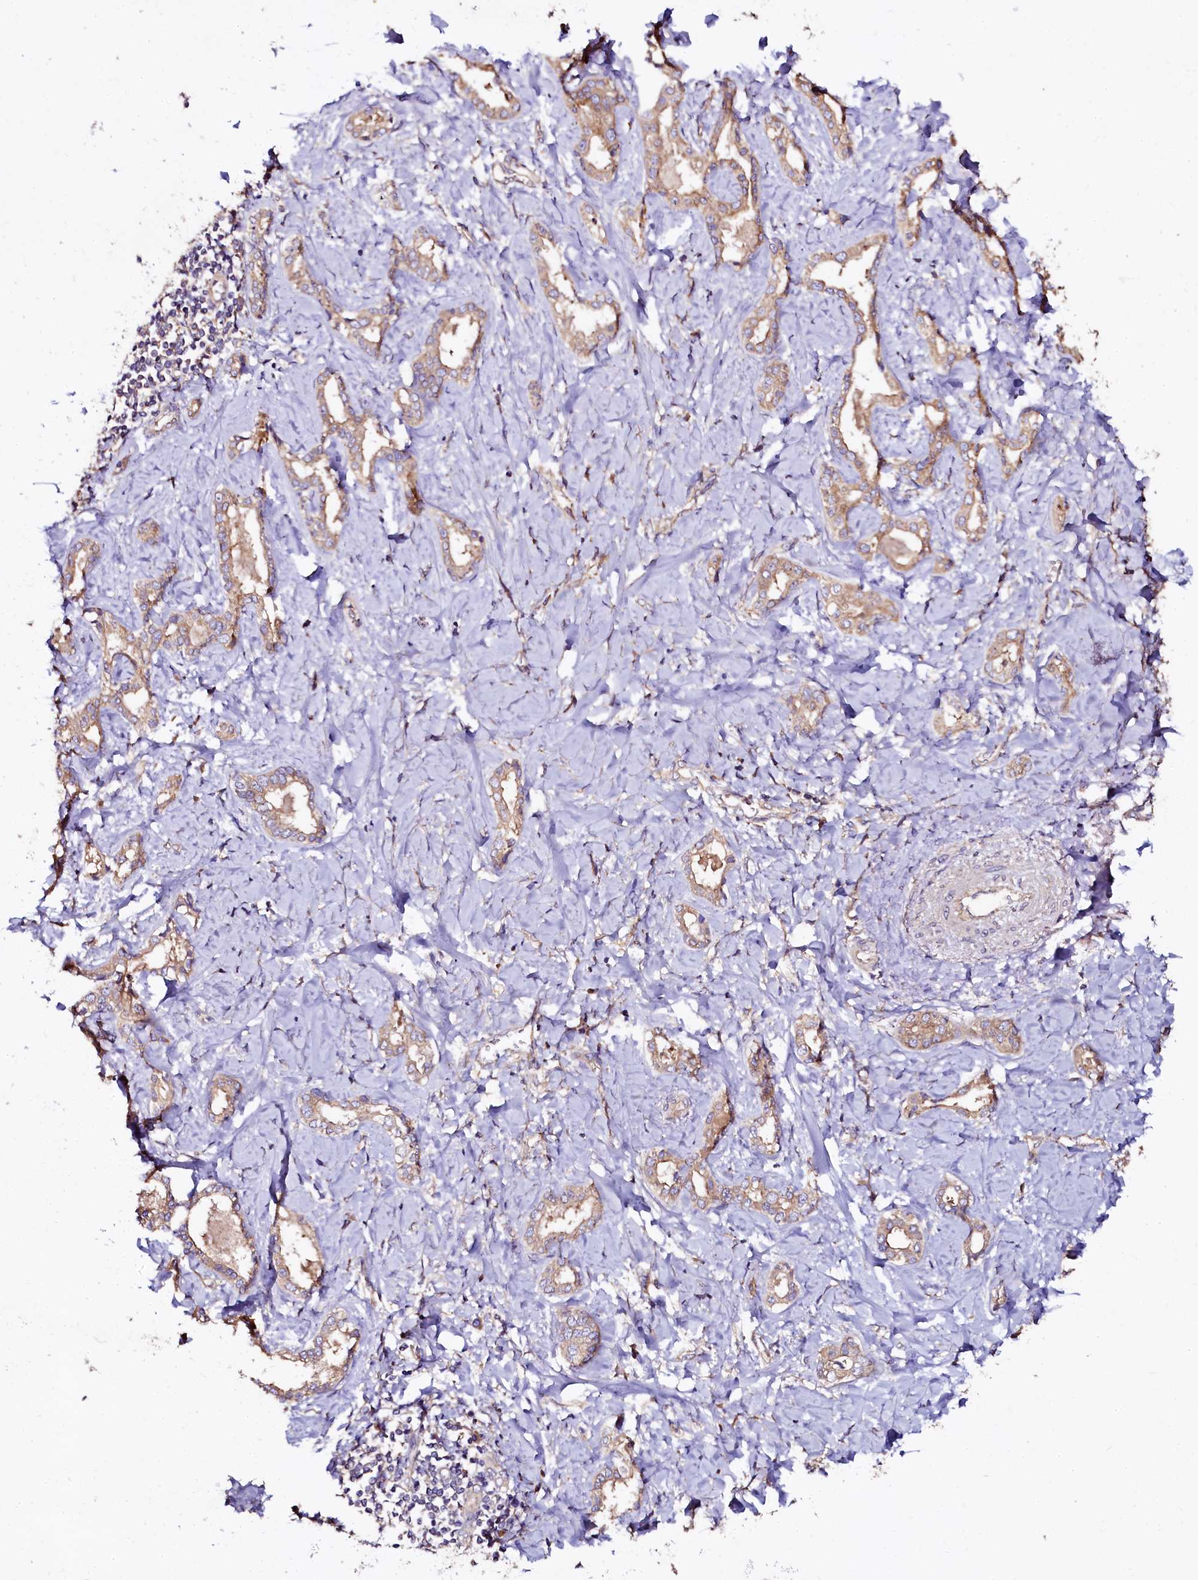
{"staining": {"intensity": "weak", "quantity": ">75%", "location": "cytoplasmic/membranous"}, "tissue": "liver cancer", "cell_type": "Tumor cells", "image_type": "cancer", "snomed": [{"axis": "morphology", "description": "Carcinoma, Hepatocellular, NOS"}, {"axis": "topography", "description": "Liver"}], "caption": "Human liver cancer (hepatocellular carcinoma) stained with a brown dye shows weak cytoplasmic/membranous positive expression in approximately >75% of tumor cells.", "gene": "APPL2", "patient": {"sex": "female", "age": 73}}